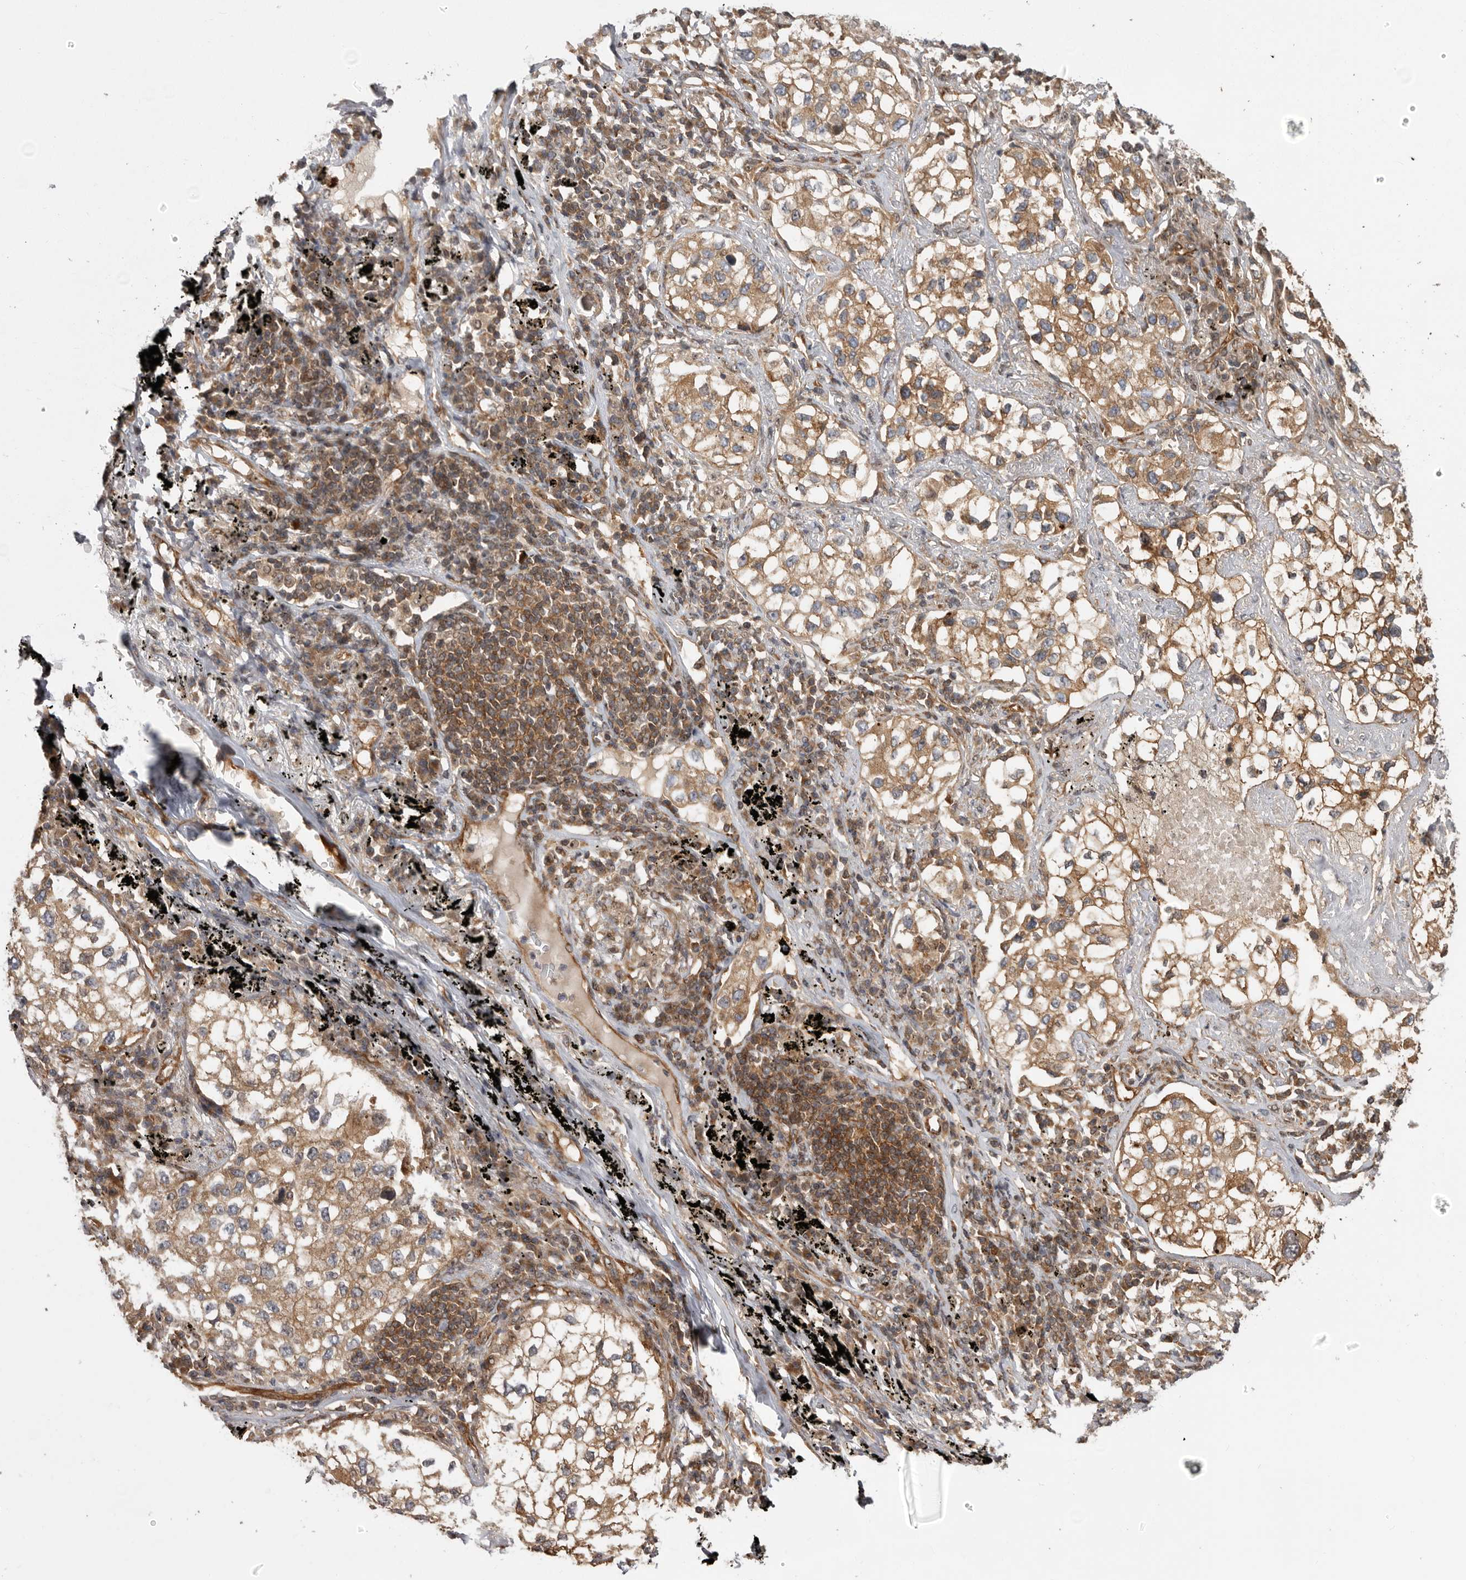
{"staining": {"intensity": "moderate", "quantity": ">75%", "location": "cytoplasmic/membranous"}, "tissue": "lung cancer", "cell_type": "Tumor cells", "image_type": "cancer", "snomed": [{"axis": "morphology", "description": "Adenocarcinoma, NOS"}, {"axis": "topography", "description": "Lung"}], "caption": "Lung cancer (adenocarcinoma) stained with IHC reveals moderate cytoplasmic/membranous expression in approximately >75% of tumor cells.", "gene": "DHDDS", "patient": {"sex": "male", "age": 63}}